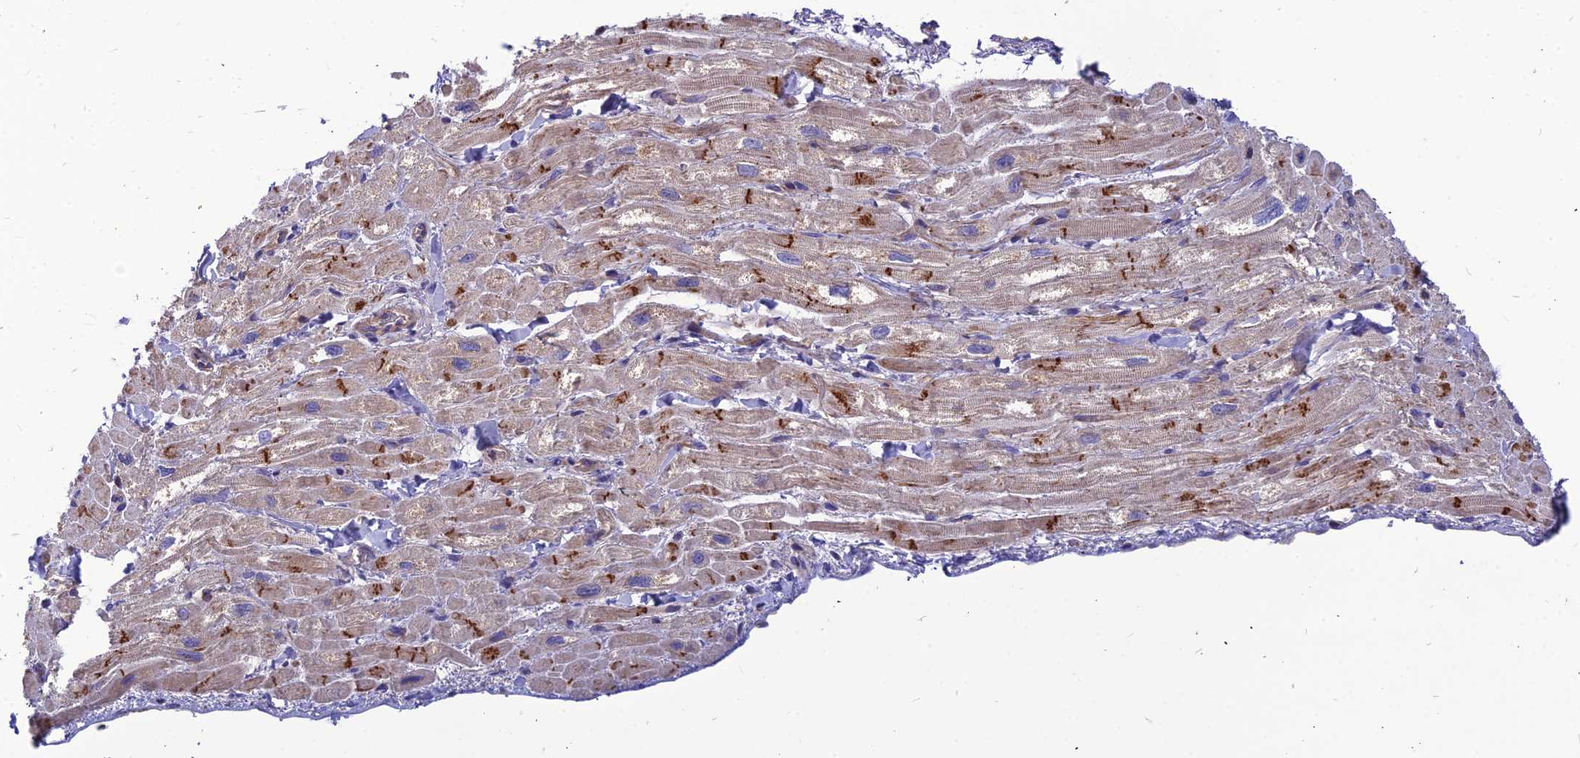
{"staining": {"intensity": "moderate", "quantity": "<25%", "location": "cytoplasmic/membranous"}, "tissue": "heart muscle", "cell_type": "Cardiomyocytes", "image_type": "normal", "snomed": [{"axis": "morphology", "description": "Normal tissue, NOS"}, {"axis": "topography", "description": "Heart"}], "caption": "The immunohistochemical stain labels moderate cytoplasmic/membranous expression in cardiomyocytes of normal heart muscle.", "gene": "ASPHD1", "patient": {"sex": "male", "age": 65}}